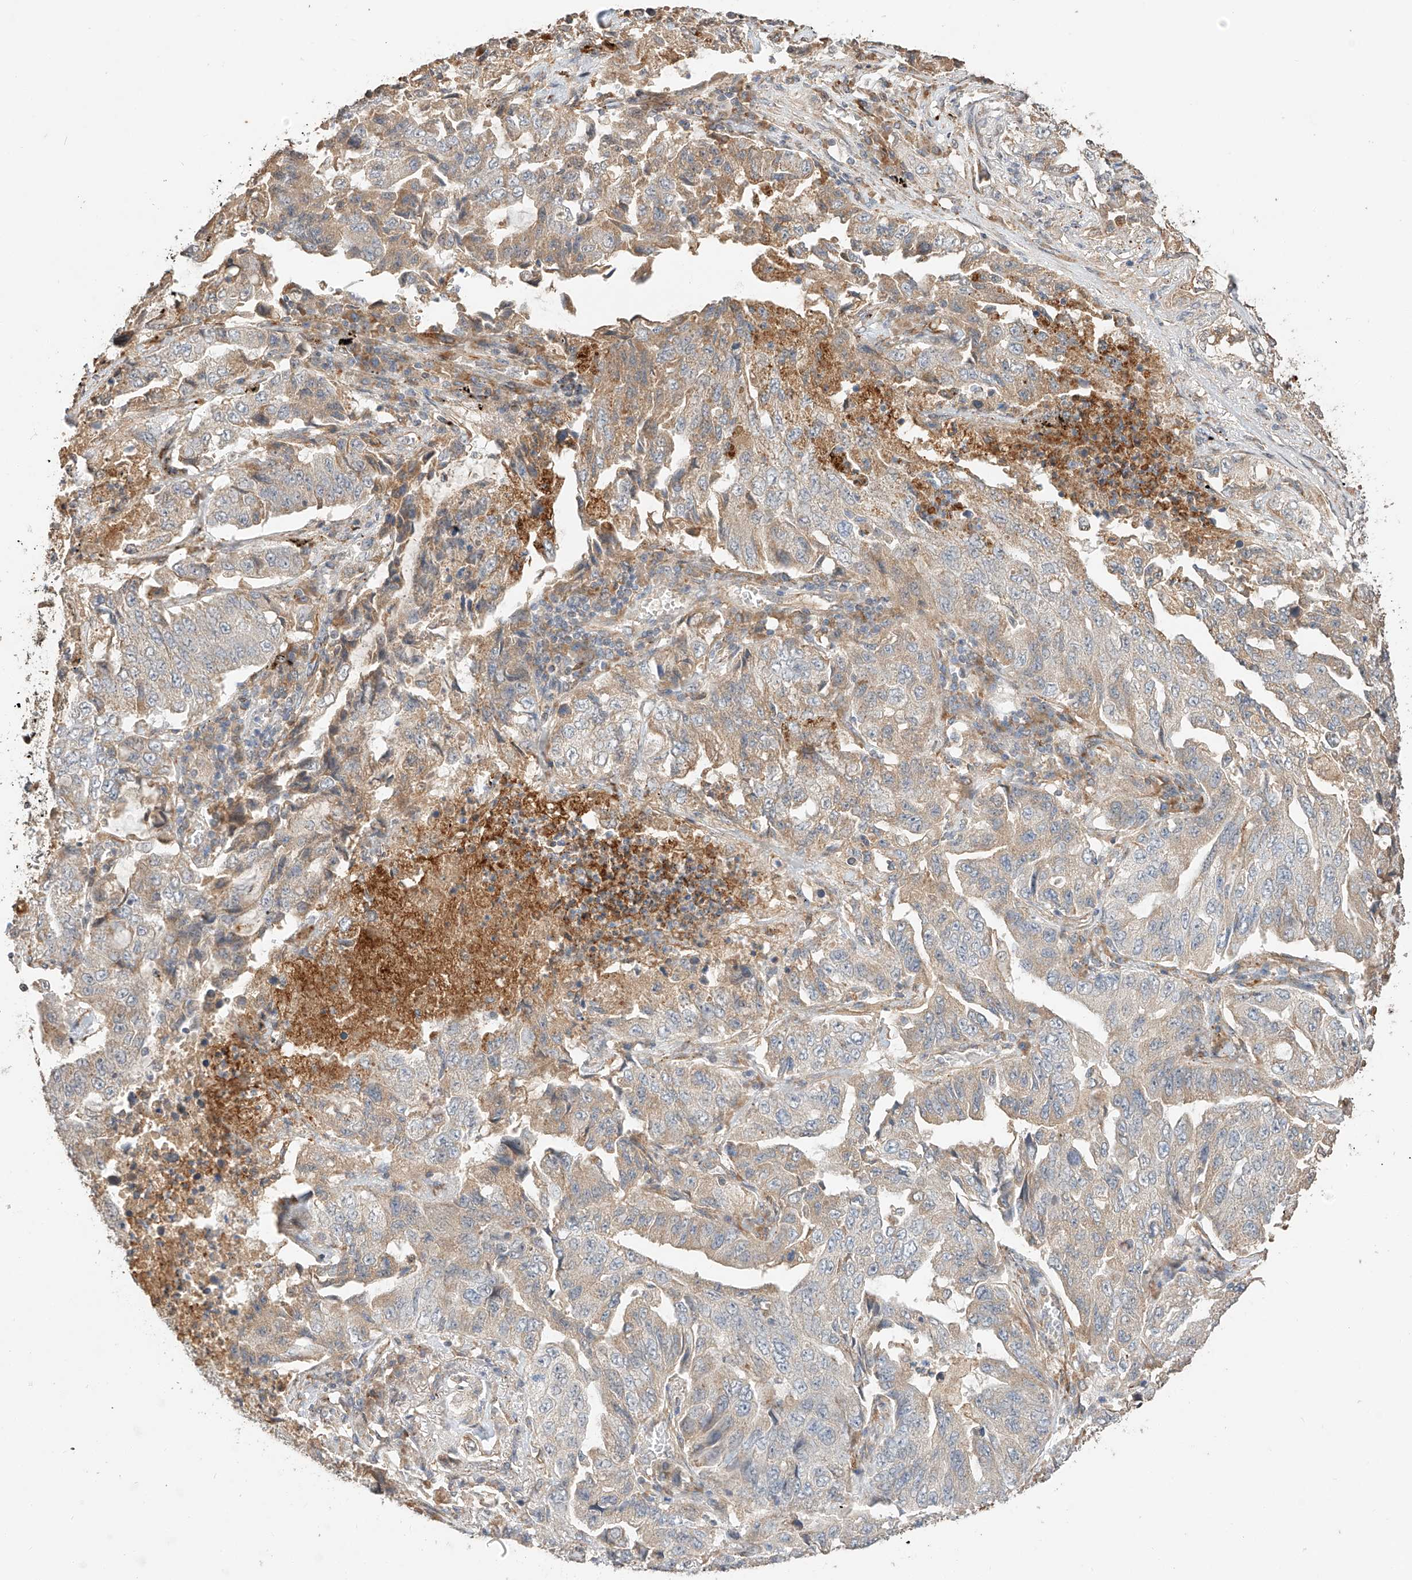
{"staining": {"intensity": "weak", "quantity": "25%-75%", "location": "cytoplasmic/membranous"}, "tissue": "lung cancer", "cell_type": "Tumor cells", "image_type": "cancer", "snomed": [{"axis": "morphology", "description": "Adenocarcinoma, NOS"}, {"axis": "topography", "description": "Lung"}], "caption": "Weak cytoplasmic/membranous staining for a protein is appreciated in about 25%-75% of tumor cells of adenocarcinoma (lung) using immunohistochemistry (IHC).", "gene": "SUSD6", "patient": {"sex": "female", "age": 51}}